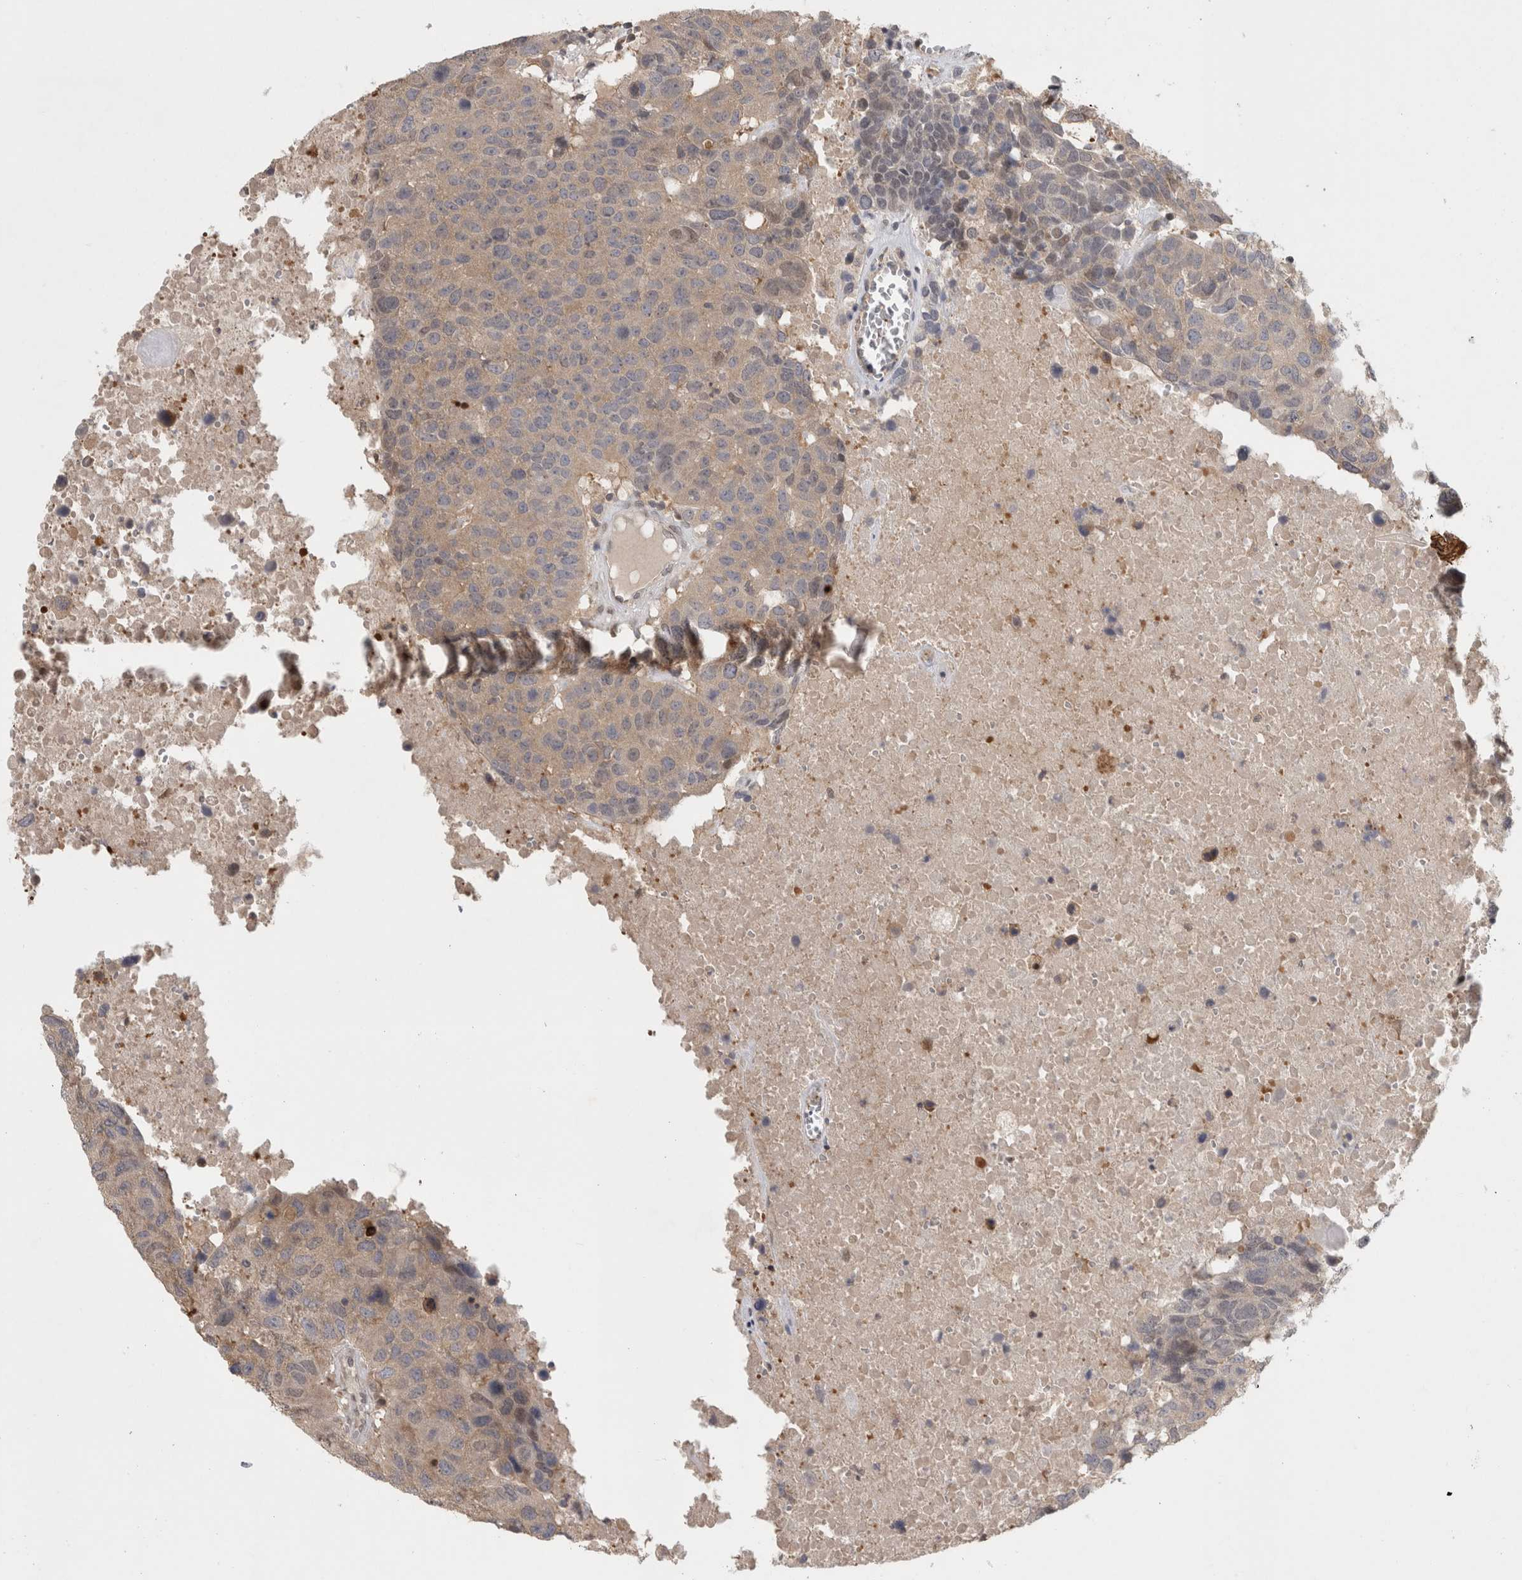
{"staining": {"intensity": "weak", "quantity": "25%-75%", "location": "cytoplasmic/membranous"}, "tissue": "head and neck cancer", "cell_type": "Tumor cells", "image_type": "cancer", "snomed": [{"axis": "morphology", "description": "Squamous cell carcinoma, NOS"}, {"axis": "topography", "description": "Head-Neck"}], "caption": "Human head and neck cancer (squamous cell carcinoma) stained with a brown dye reveals weak cytoplasmic/membranous positive positivity in about 25%-75% of tumor cells.", "gene": "PIGP", "patient": {"sex": "male", "age": 66}}